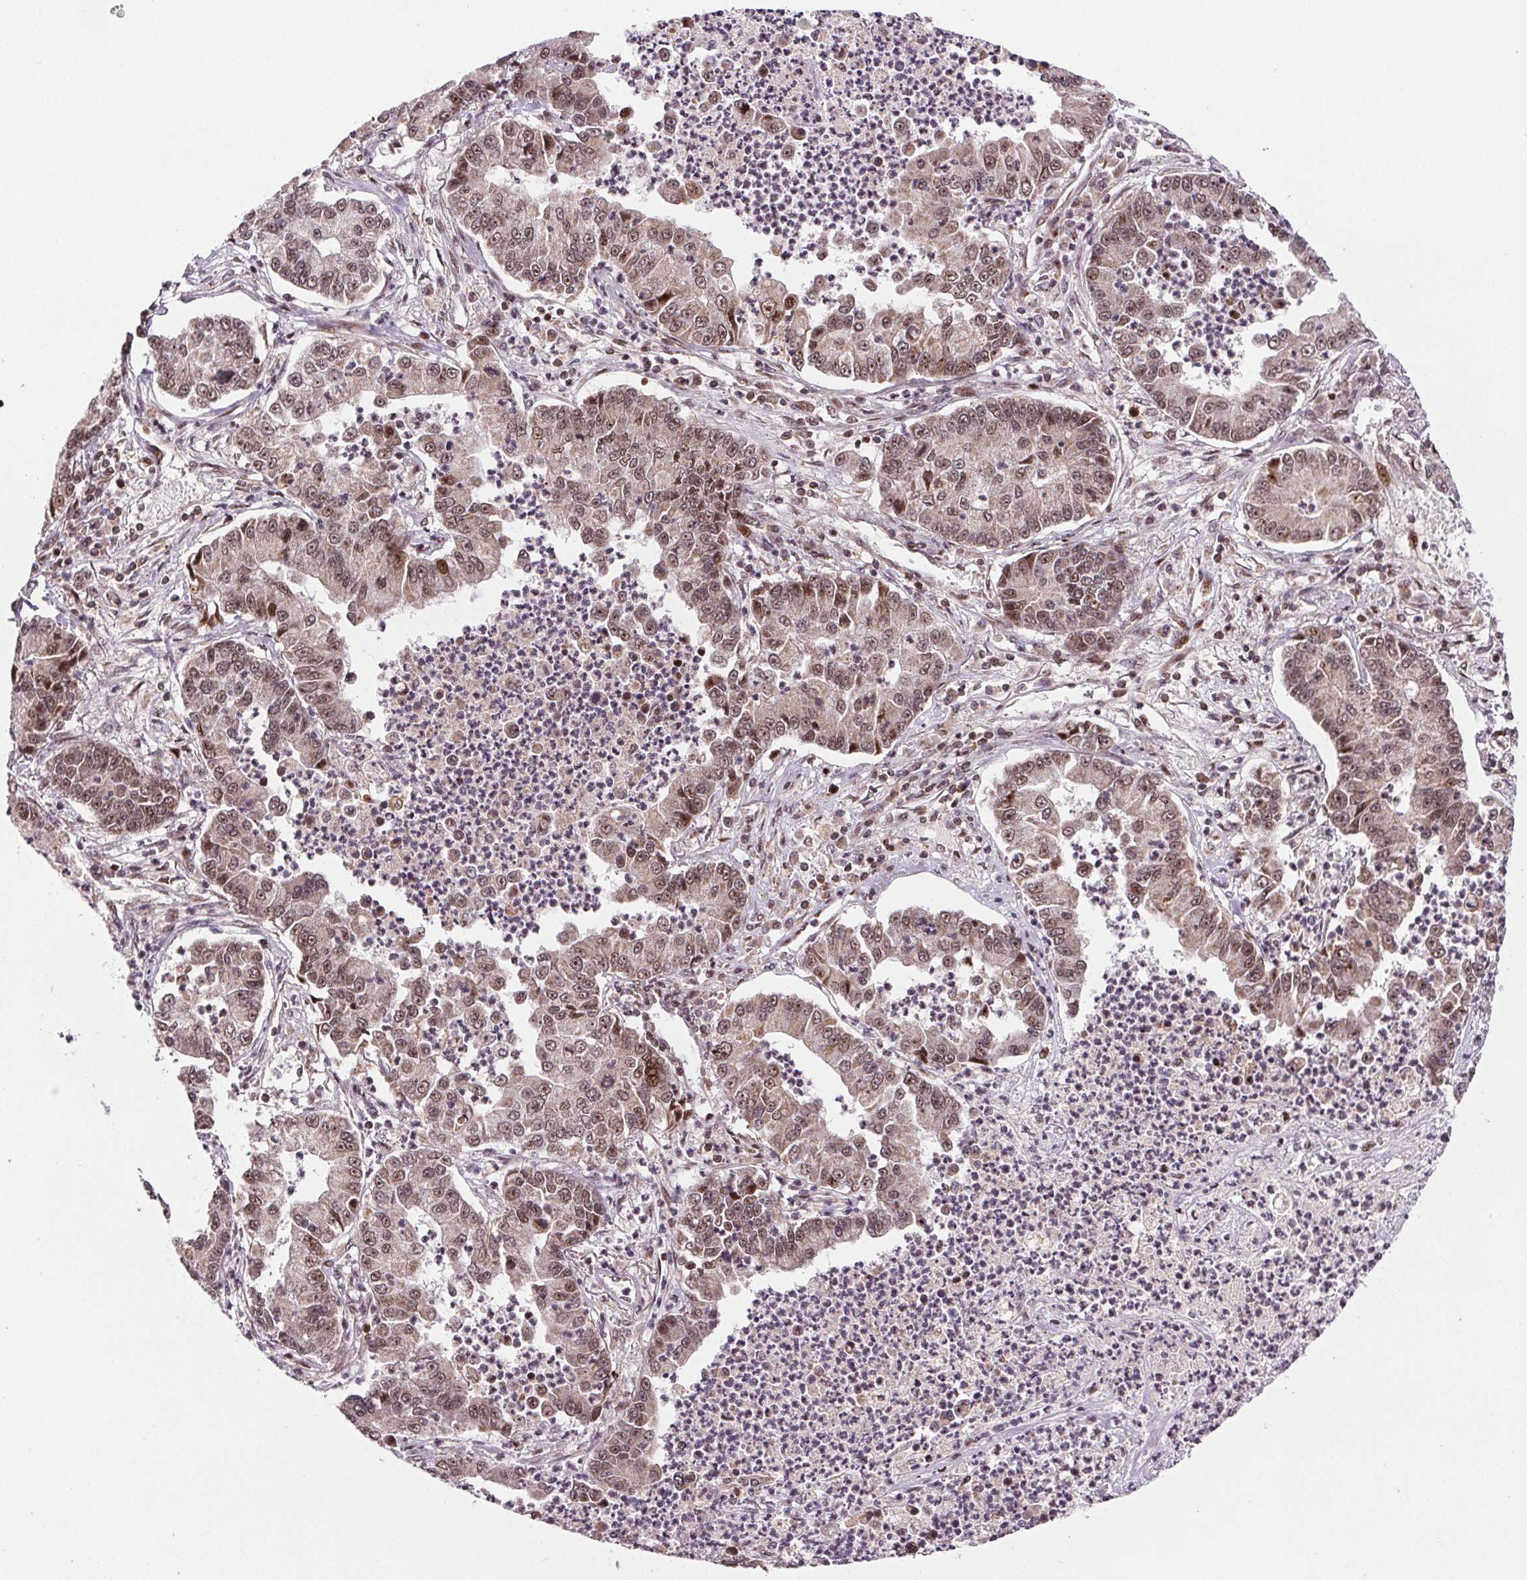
{"staining": {"intensity": "weak", "quantity": ">75%", "location": "nuclear"}, "tissue": "lung cancer", "cell_type": "Tumor cells", "image_type": "cancer", "snomed": [{"axis": "morphology", "description": "Adenocarcinoma, NOS"}, {"axis": "topography", "description": "Lung"}], "caption": "An IHC micrograph of neoplastic tissue is shown. Protein staining in brown shows weak nuclear positivity in adenocarcinoma (lung) within tumor cells.", "gene": "SNRNP35", "patient": {"sex": "female", "age": 57}}